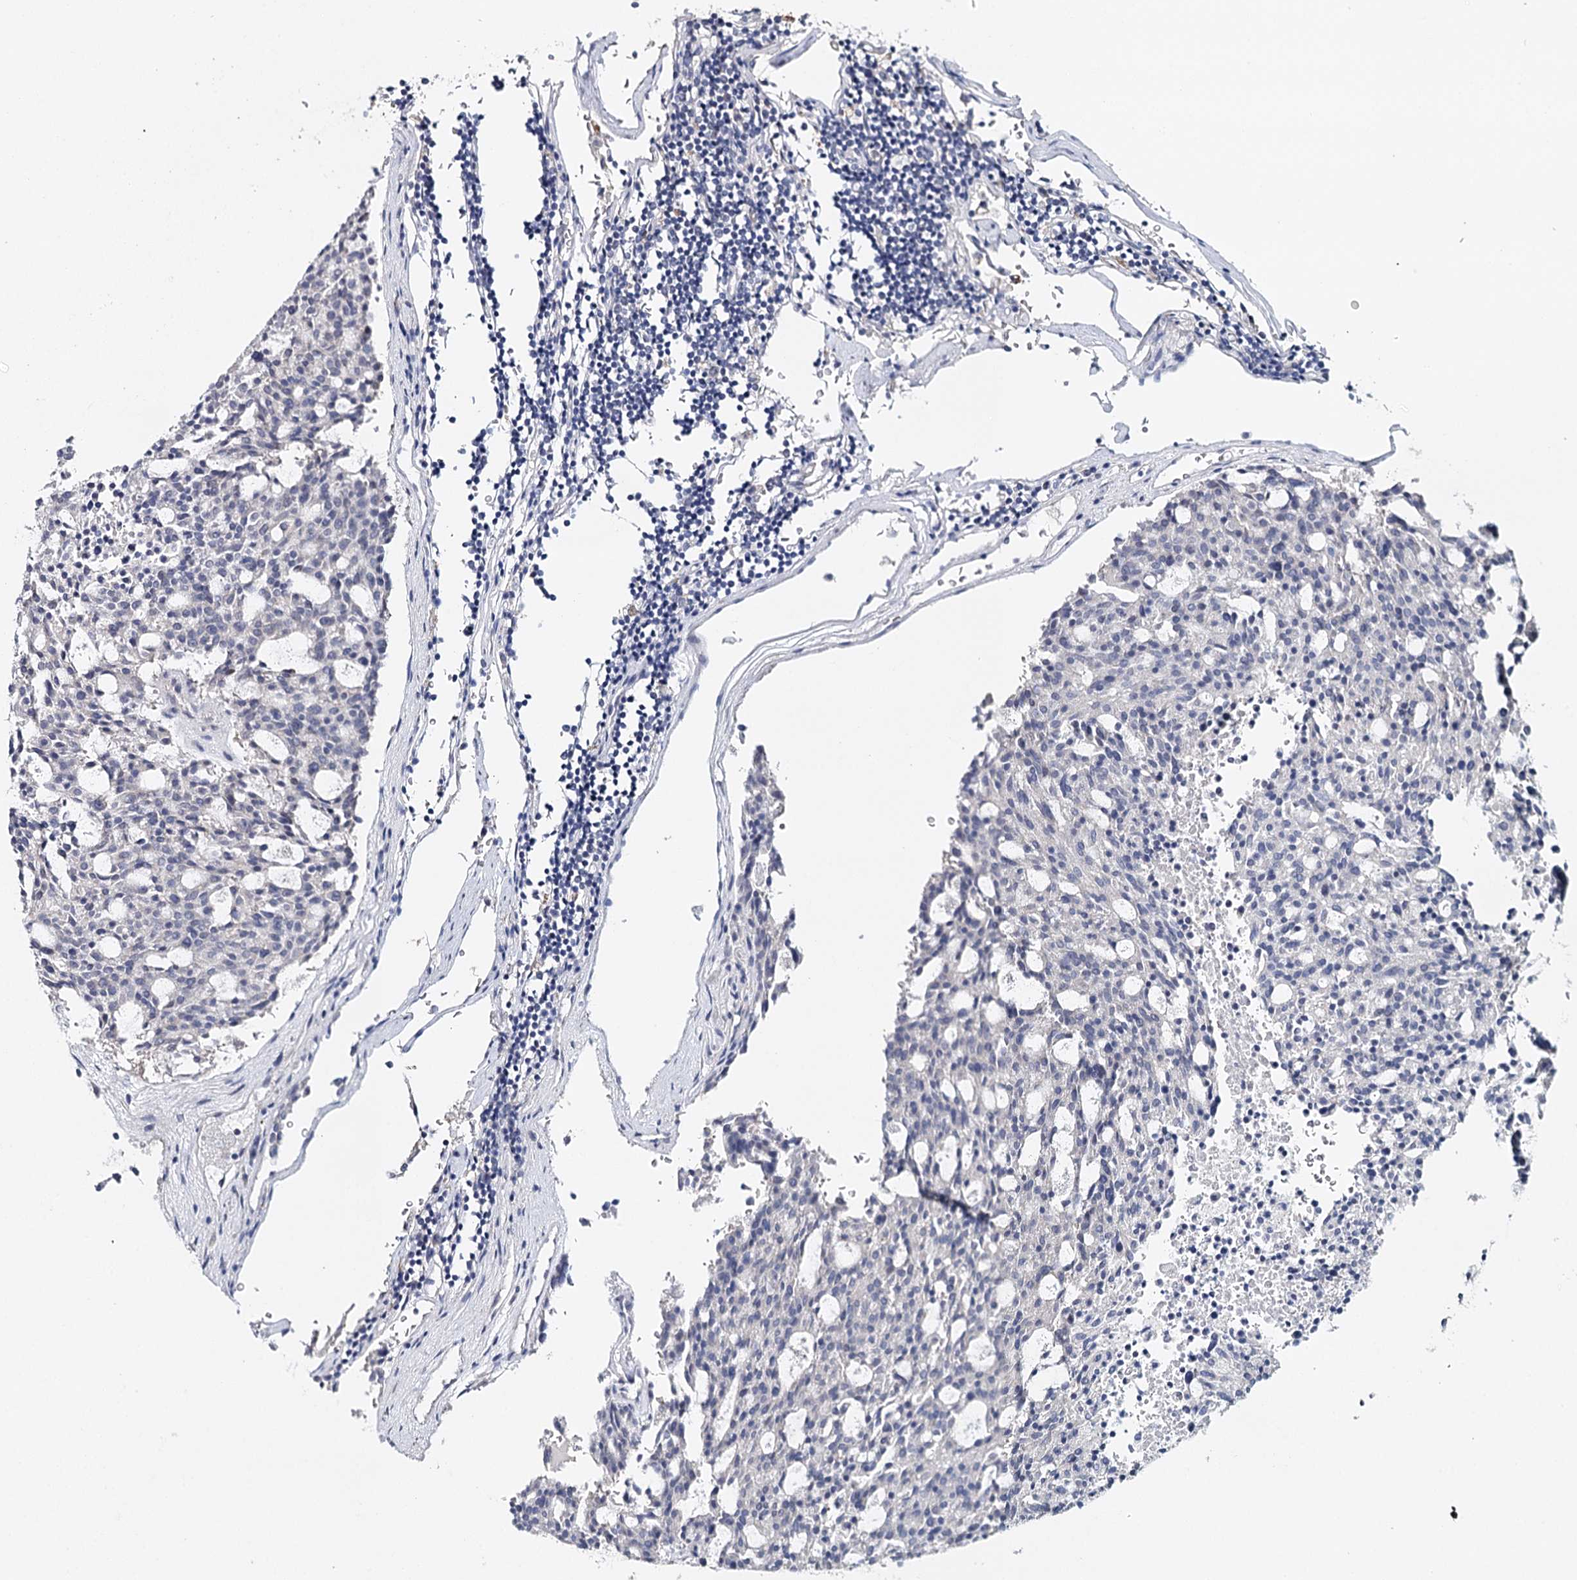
{"staining": {"intensity": "negative", "quantity": "none", "location": "none"}, "tissue": "carcinoid", "cell_type": "Tumor cells", "image_type": "cancer", "snomed": [{"axis": "morphology", "description": "Carcinoid, malignant, NOS"}, {"axis": "topography", "description": "Pancreas"}], "caption": "Image shows no significant protein expression in tumor cells of carcinoid. (DAB immunohistochemistry, high magnification).", "gene": "TP53", "patient": {"sex": "female", "age": 54}}